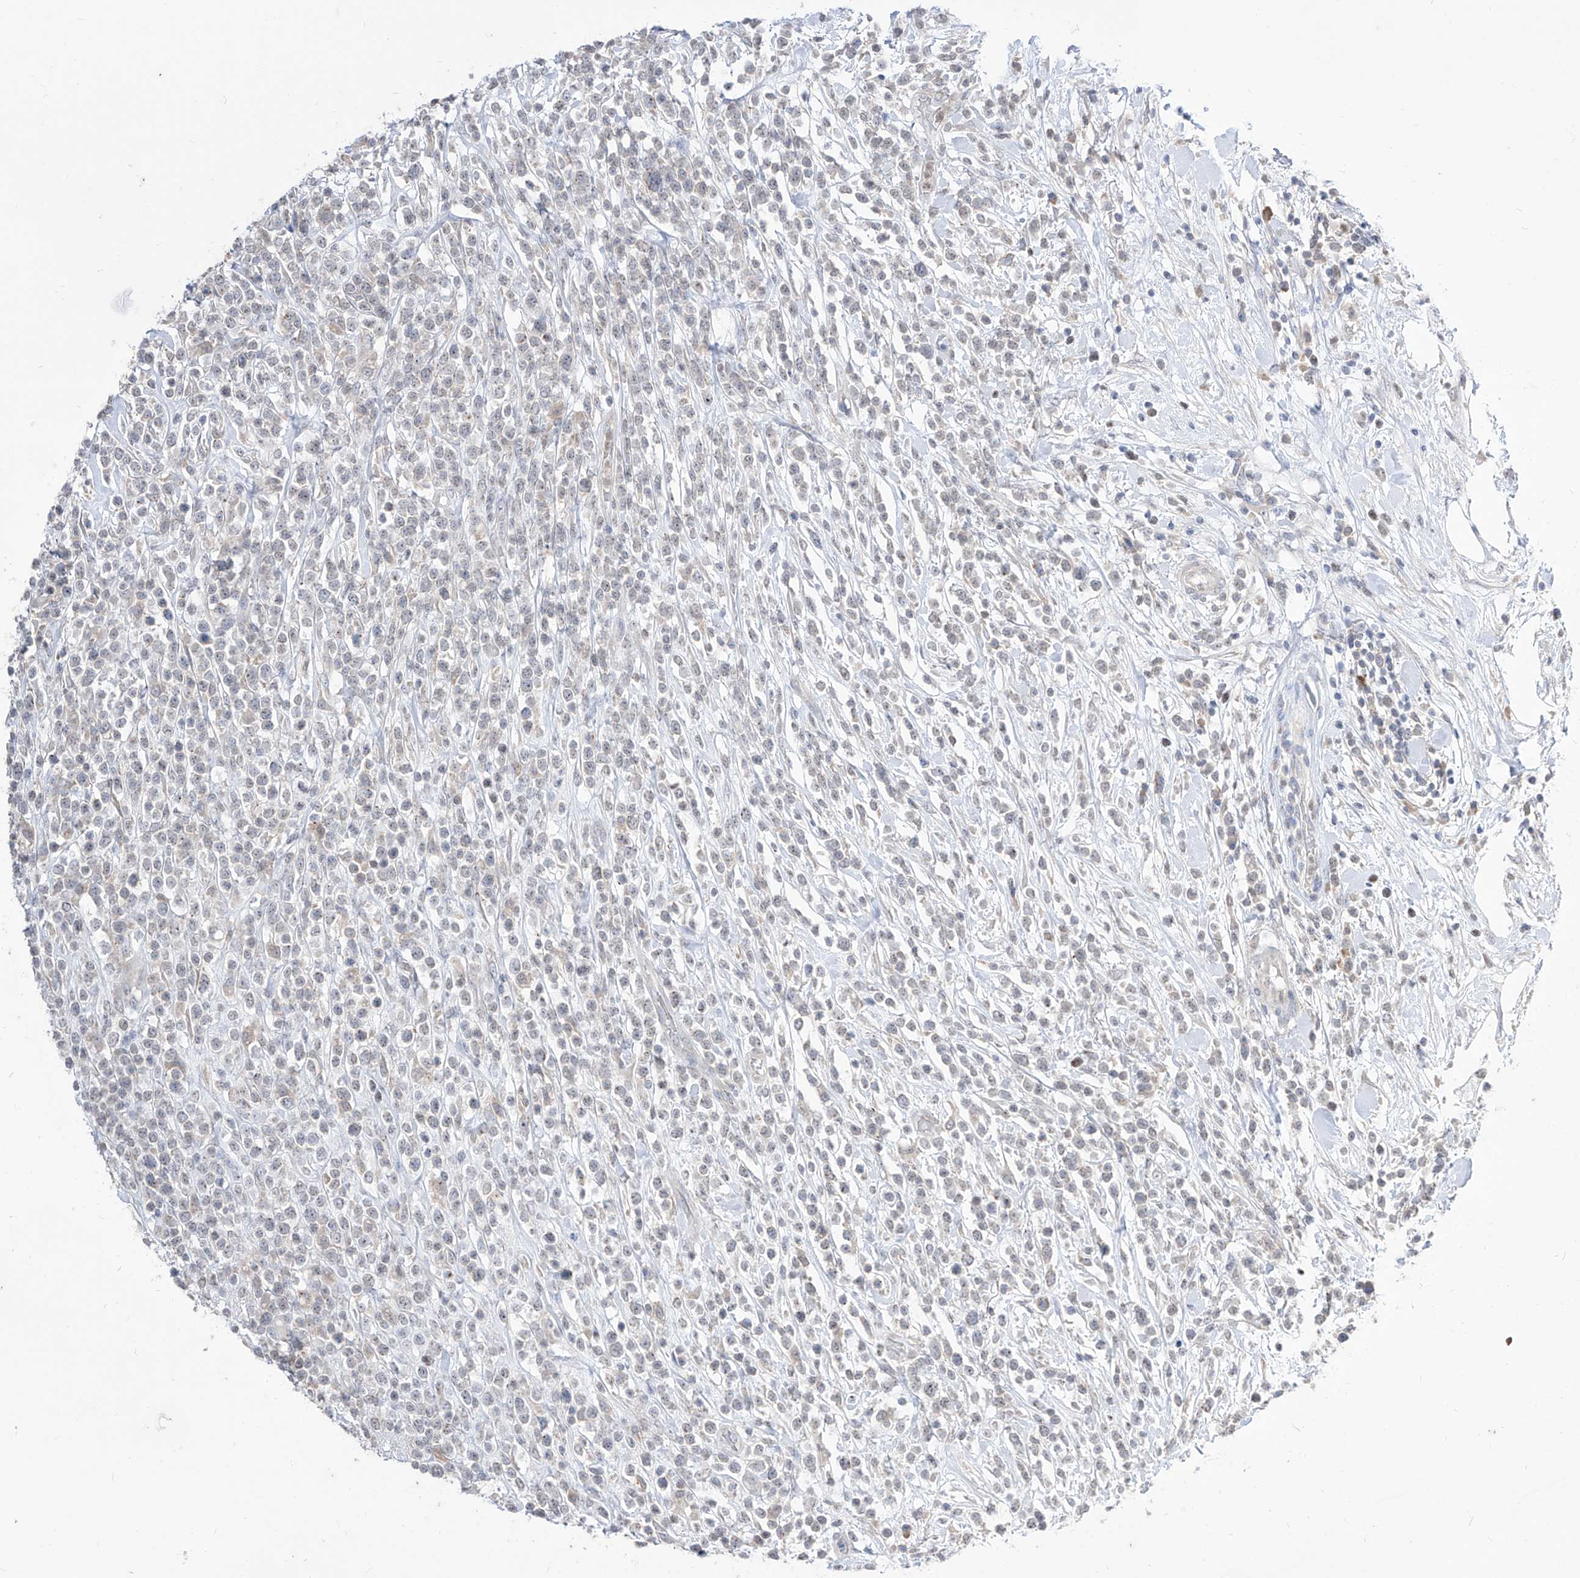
{"staining": {"intensity": "negative", "quantity": "none", "location": "none"}, "tissue": "lymphoma", "cell_type": "Tumor cells", "image_type": "cancer", "snomed": [{"axis": "morphology", "description": "Malignant lymphoma, non-Hodgkin's type, High grade"}, {"axis": "topography", "description": "Colon"}], "caption": "DAB (3,3'-diaminobenzidine) immunohistochemical staining of human malignant lymphoma, non-Hodgkin's type (high-grade) exhibits no significant expression in tumor cells.", "gene": "BROX", "patient": {"sex": "female", "age": 53}}